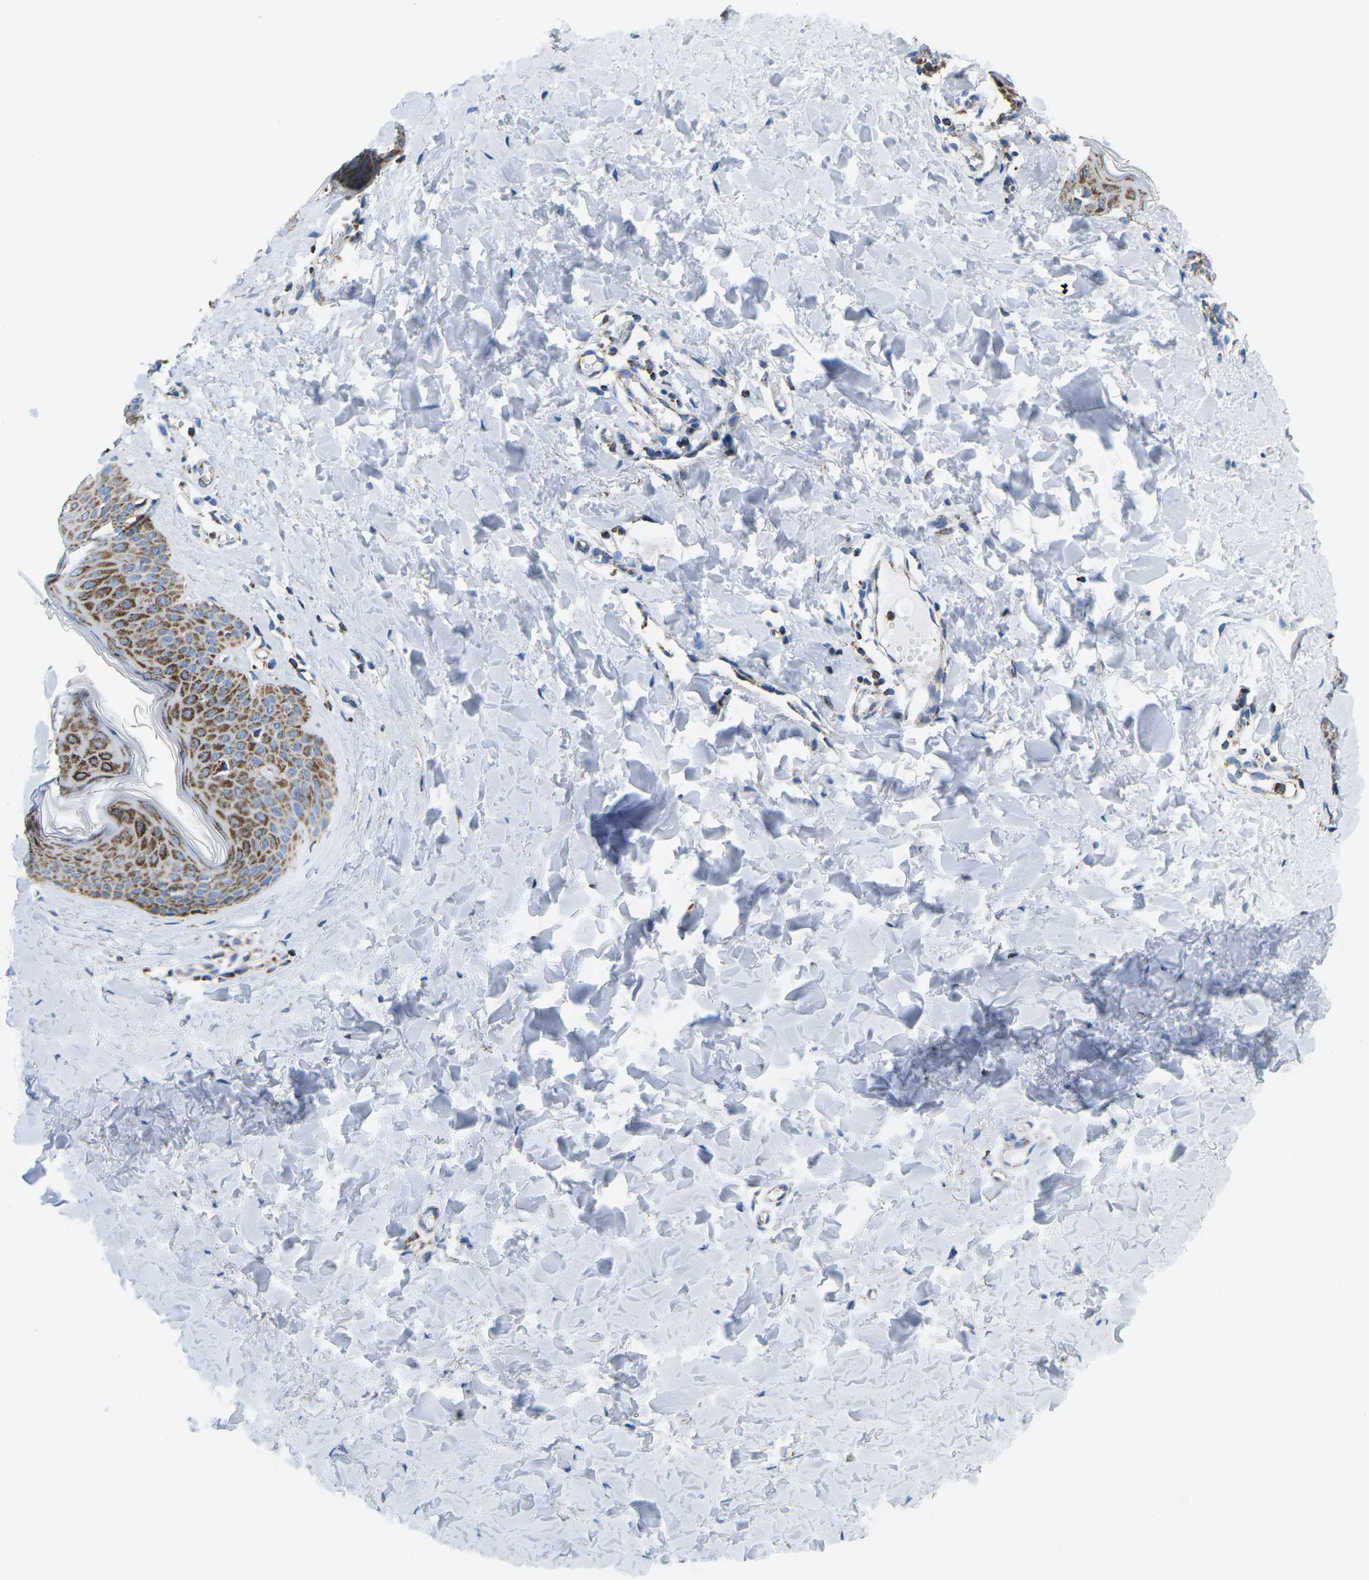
{"staining": {"intensity": "negative", "quantity": "none", "location": "none"}, "tissue": "skin", "cell_type": "Fibroblasts", "image_type": "normal", "snomed": [{"axis": "morphology", "description": "Normal tissue, NOS"}, {"axis": "topography", "description": "Skin"}], "caption": "An immunohistochemistry (IHC) image of benign skin is shown. There is no staining in fibroblasts of skin.", "gene": "COX6C", "patient": {"sex": "female", "age": 17}}